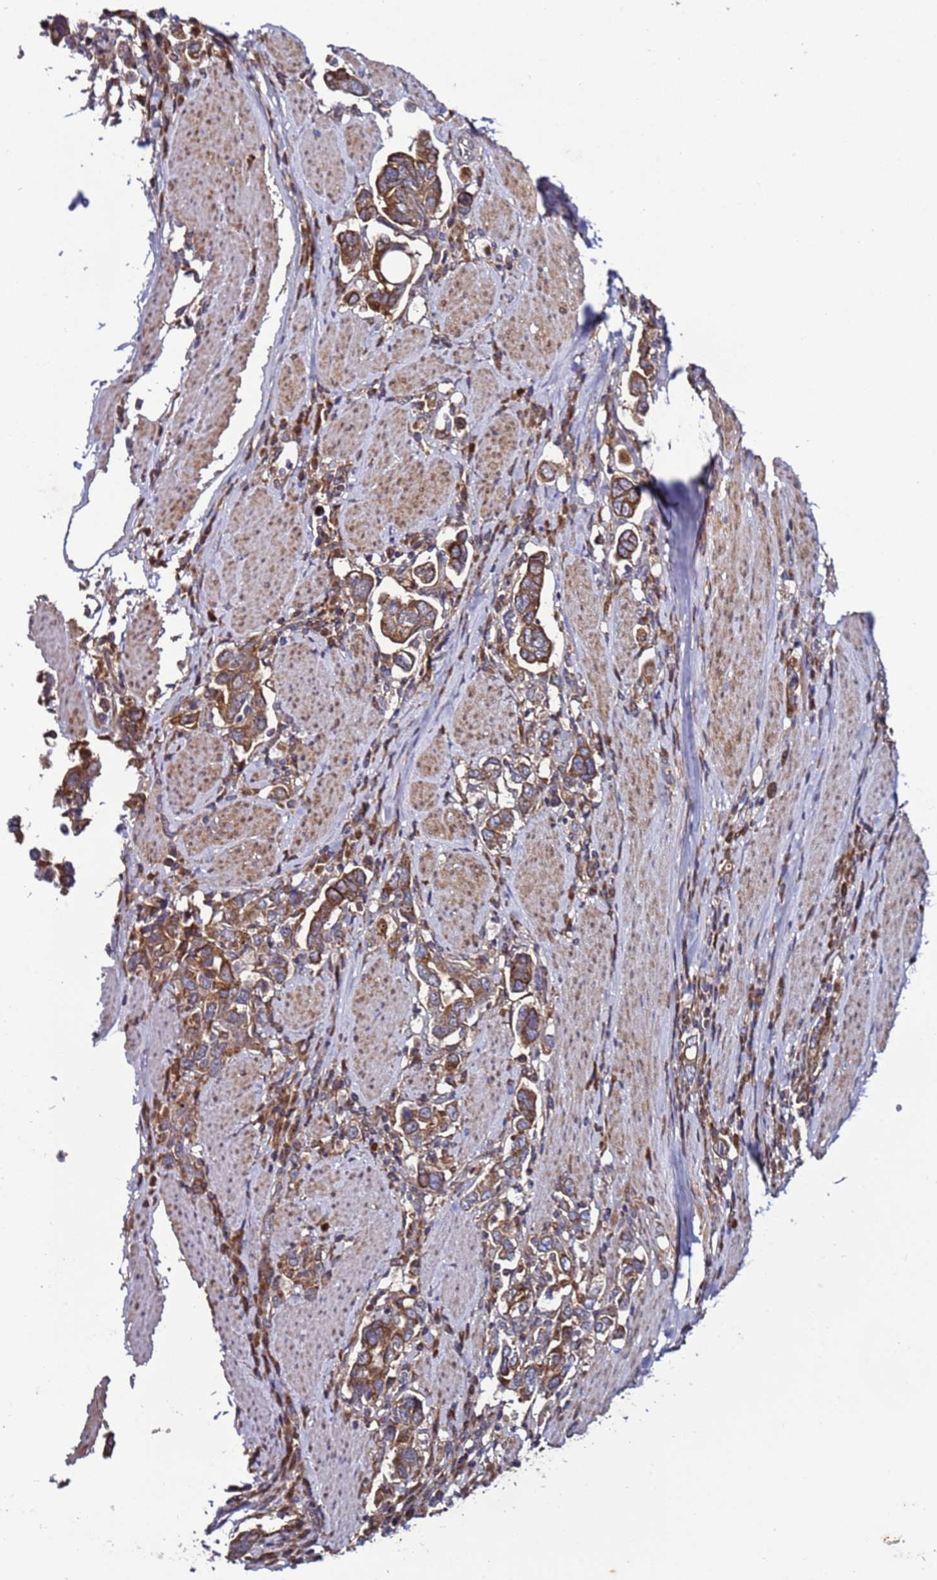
{"staining": {"intensity": "moderate", "quantity": ">75%", "location": "cytoplasmic/membranous"}, "tissue": "stomach cancer", "cell_type": "Tumor cells", "image_type": "cancer", "snomed": [{"axis": "morphology", "description": "Adenocarcinoma, NOS"}, {"axis": "topography", "description": "Stomach, upper"}, {"axis": "topography", "description": "Stomach"}], "caption": "Immunohistochemistry image of neoplastic tissue: human adenocarcinoma (stomach) stained using IHC reveals medium levels of moderate protein expression localized specifically in the cytoplasmic/membranous of tumor cells, appearing as a cytoplasmic/membranous brown color.", "gene": "TMEM176B", "patient": {"sex": "male", "age": 62}}